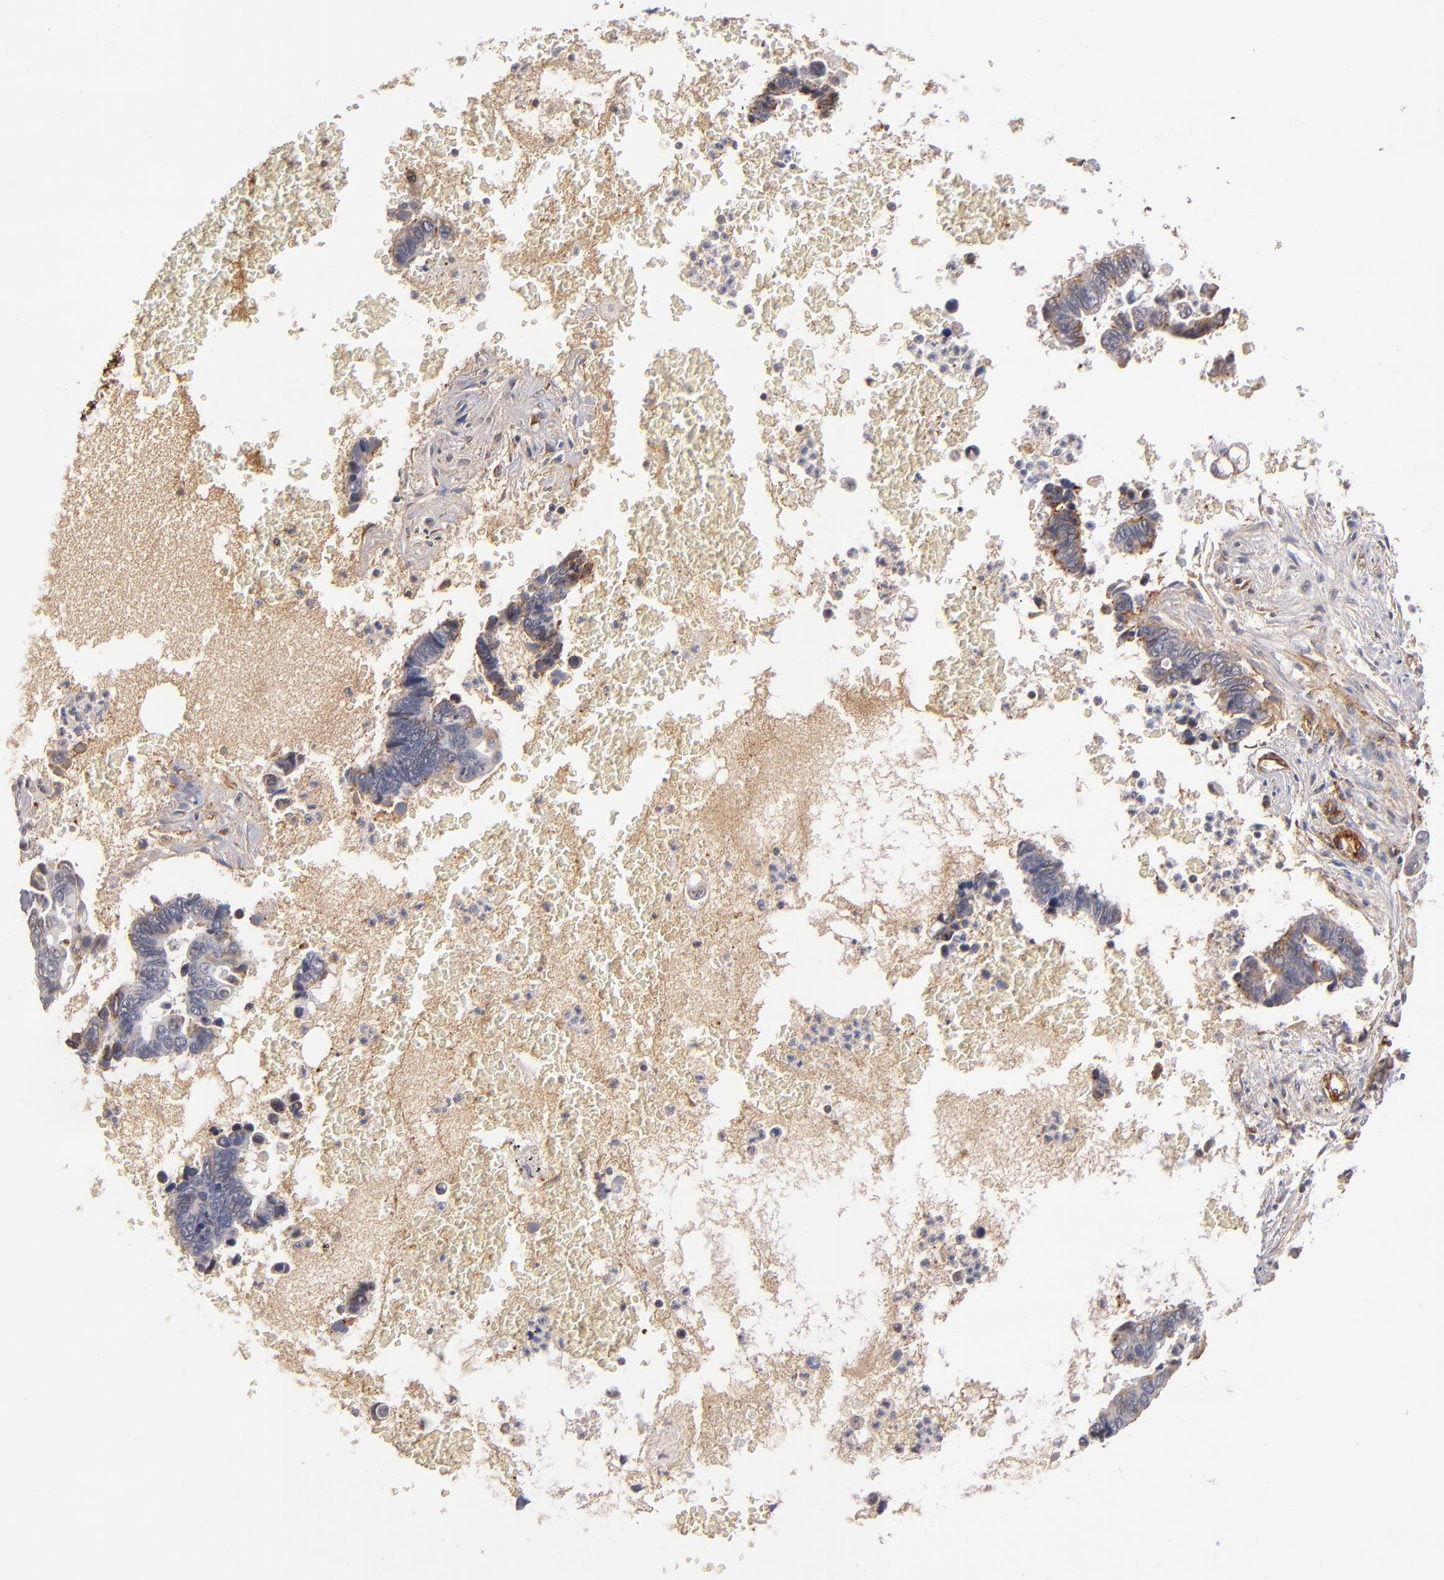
{"staining": {"intensity": "negative", "quantity": "none", "location": "none"}, "tissue": "pancreatic cancer", "cell_type": "Tumor cells", "image_type": "cancer", "snomed": [{"axis": "morphology", "description": "Adenocarcinoma, NOS"}, {"axis": "topography", "description": "Pancreas"}], "caption": "Protein analysis of pancreatic adenocarcinoma reveals no significant expression in tumor cells. The staining was performed using DAB to visualize the protein expression in brown, while the nuclei were stained in blue with hematoxylin (Magnification: 20x).", "gene": "LAMC1", "patient": {"sex": "female", "age": 70}}